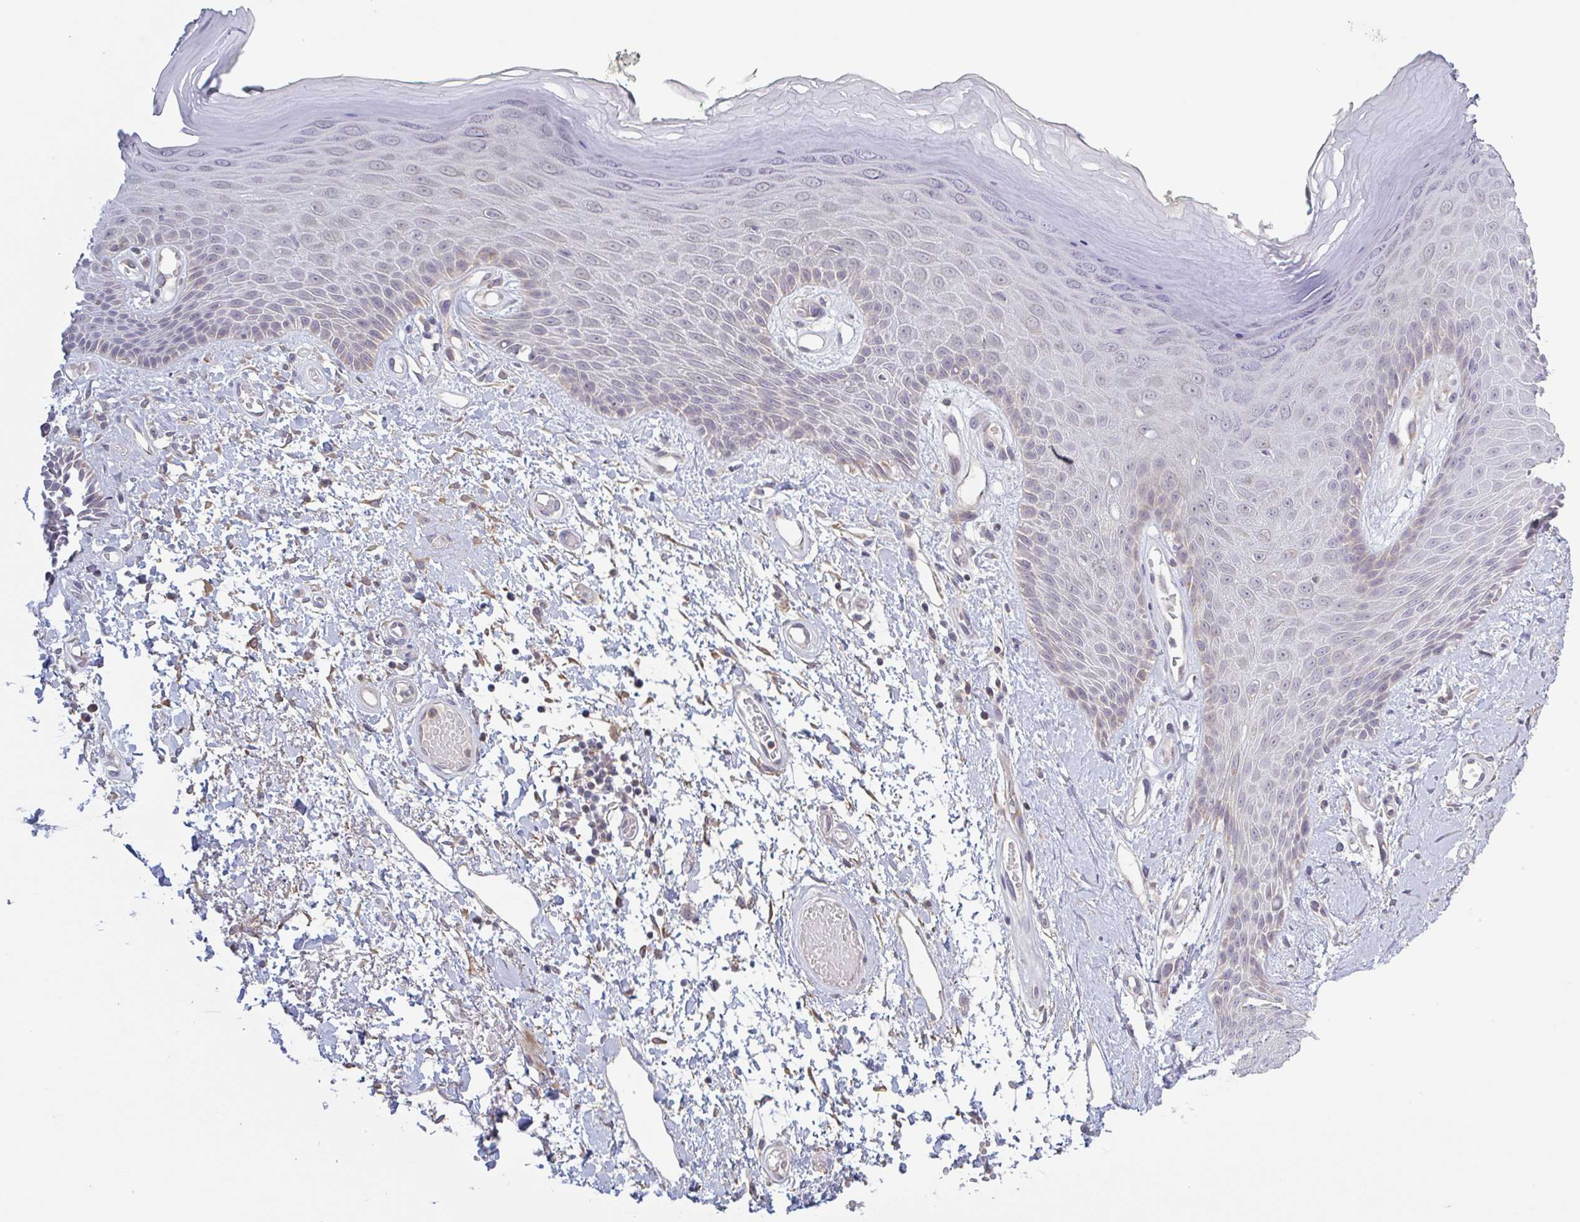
{"staining": {"intensity": "moderate", "quantity": "<25%", "location": "cytoplasmic/membranous"}, "tissue": "skin", "cell_type": "Epidermal cells", "image_type": "normal", "snomed": [{"axis": "morphology", "description": "Normal tissue, NOS"}, {"axis": "topography", "description": "Anal"}, {"axis": "topography", "description": "Peripheral nerve tissue"}], "caption": "The image shows staining of normal skin, revealing moderate cytoplasmic/membranous protein staining (brown color) within epidermal cells. (DAB (3,3'-diaminobenzidine) IHC with brightfield microscopy, high magnification).", "gene": "SURF1", "patient": {"sex": "male", "age": 78}}